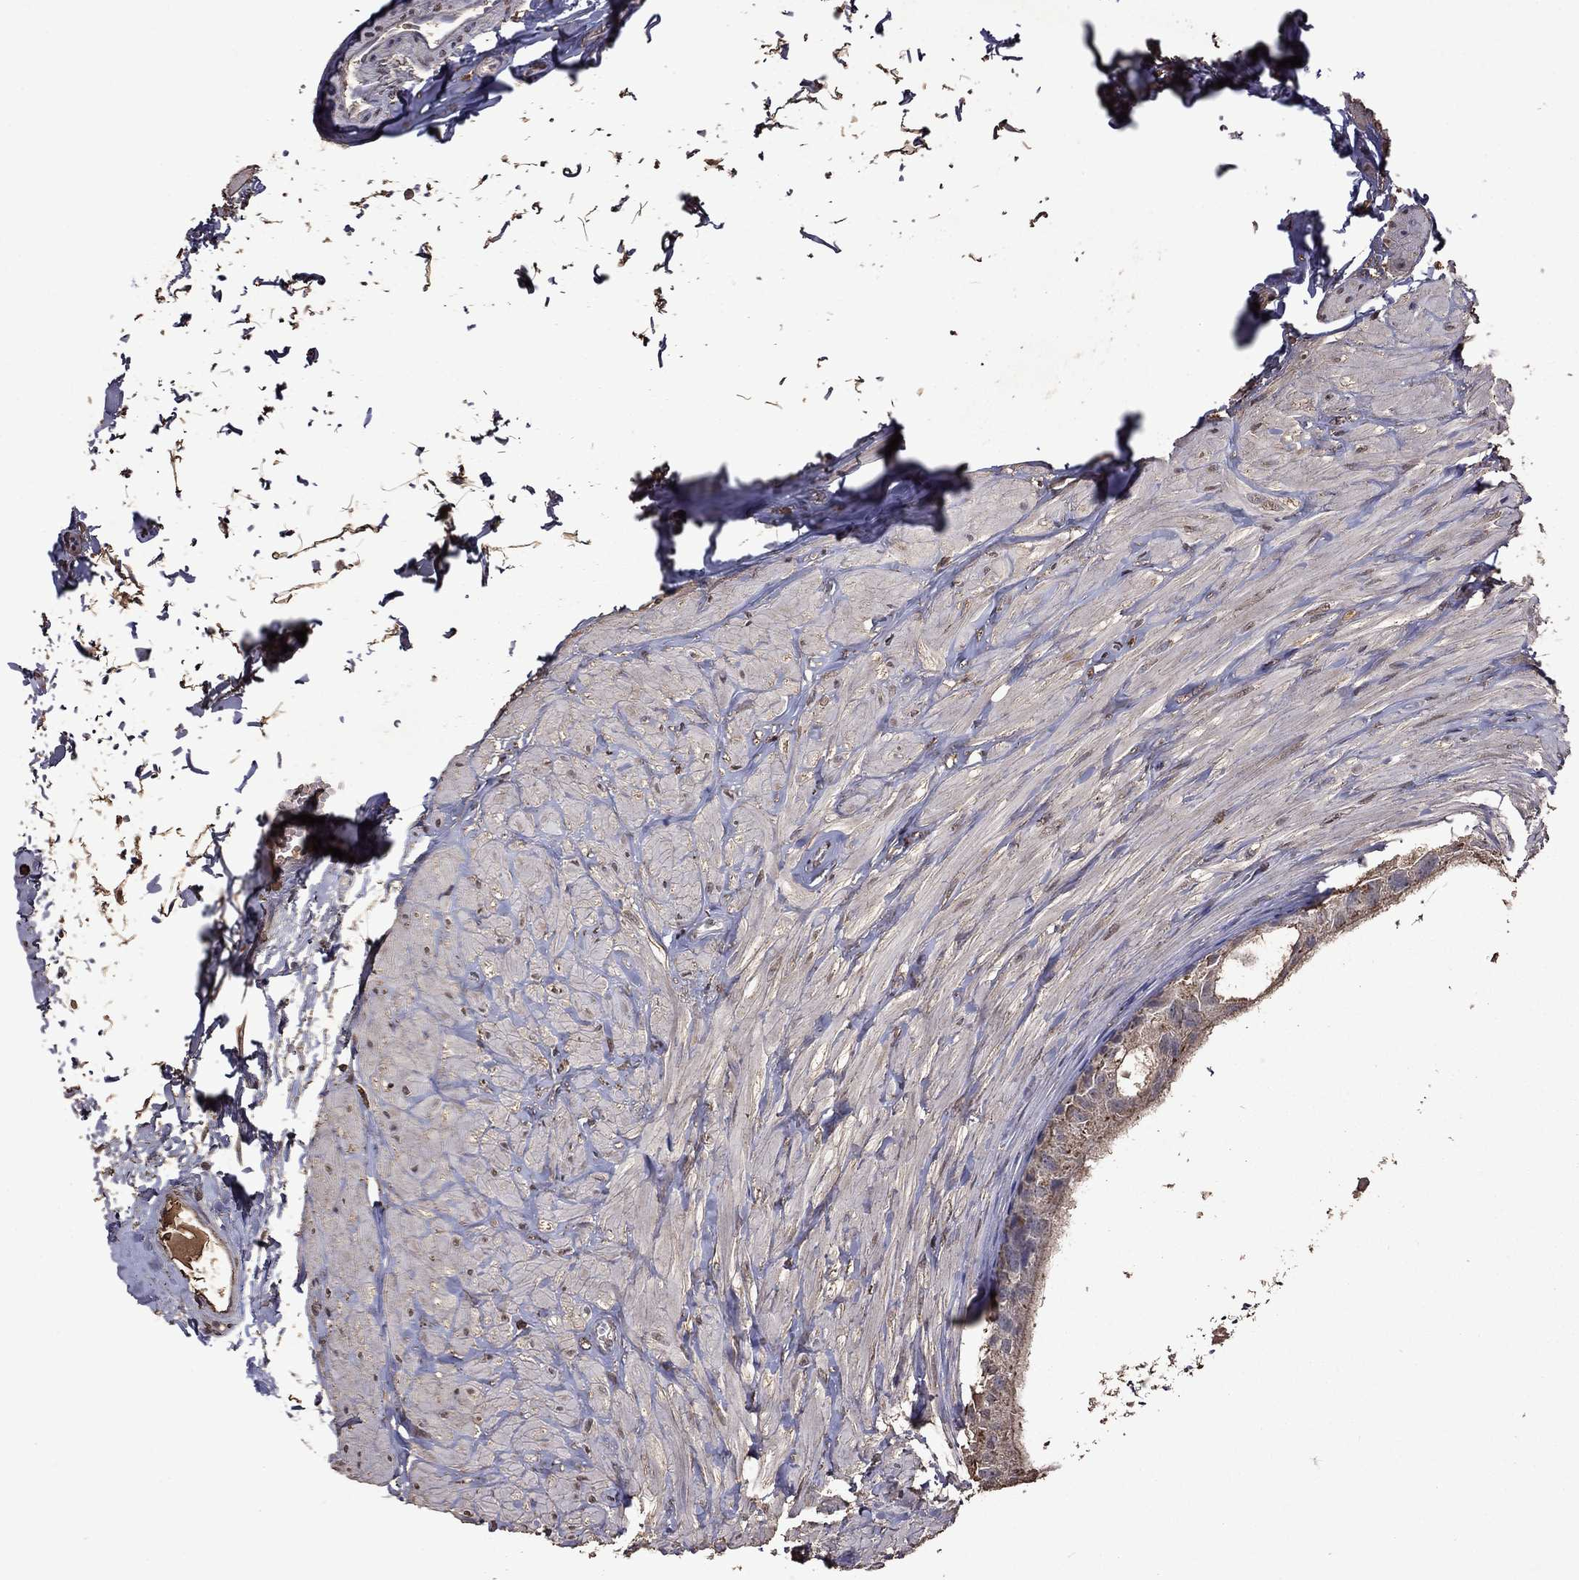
{"staining": {"intensity": "weak", "quantity": "25%-75%", "location": "cytoplasmic/membranous"}, "tissue": "epididymis", "cell_type": "Glandular cells", "image_type": "normal", "snomed": [{"axis": "morphology", "description": "Normal tissue, NOS"}, {"axis": "topography", "description": "Epididymis"}], "caption": "Immunohistochemical staining of unremarkable epididymis shows 25%-75% levels of weak cytoplasmic/membranous protein expression in about 25%-75% of glandular cells.", "gene": "SERPINA5", "patient": {"sex": "male", "age": 32}}